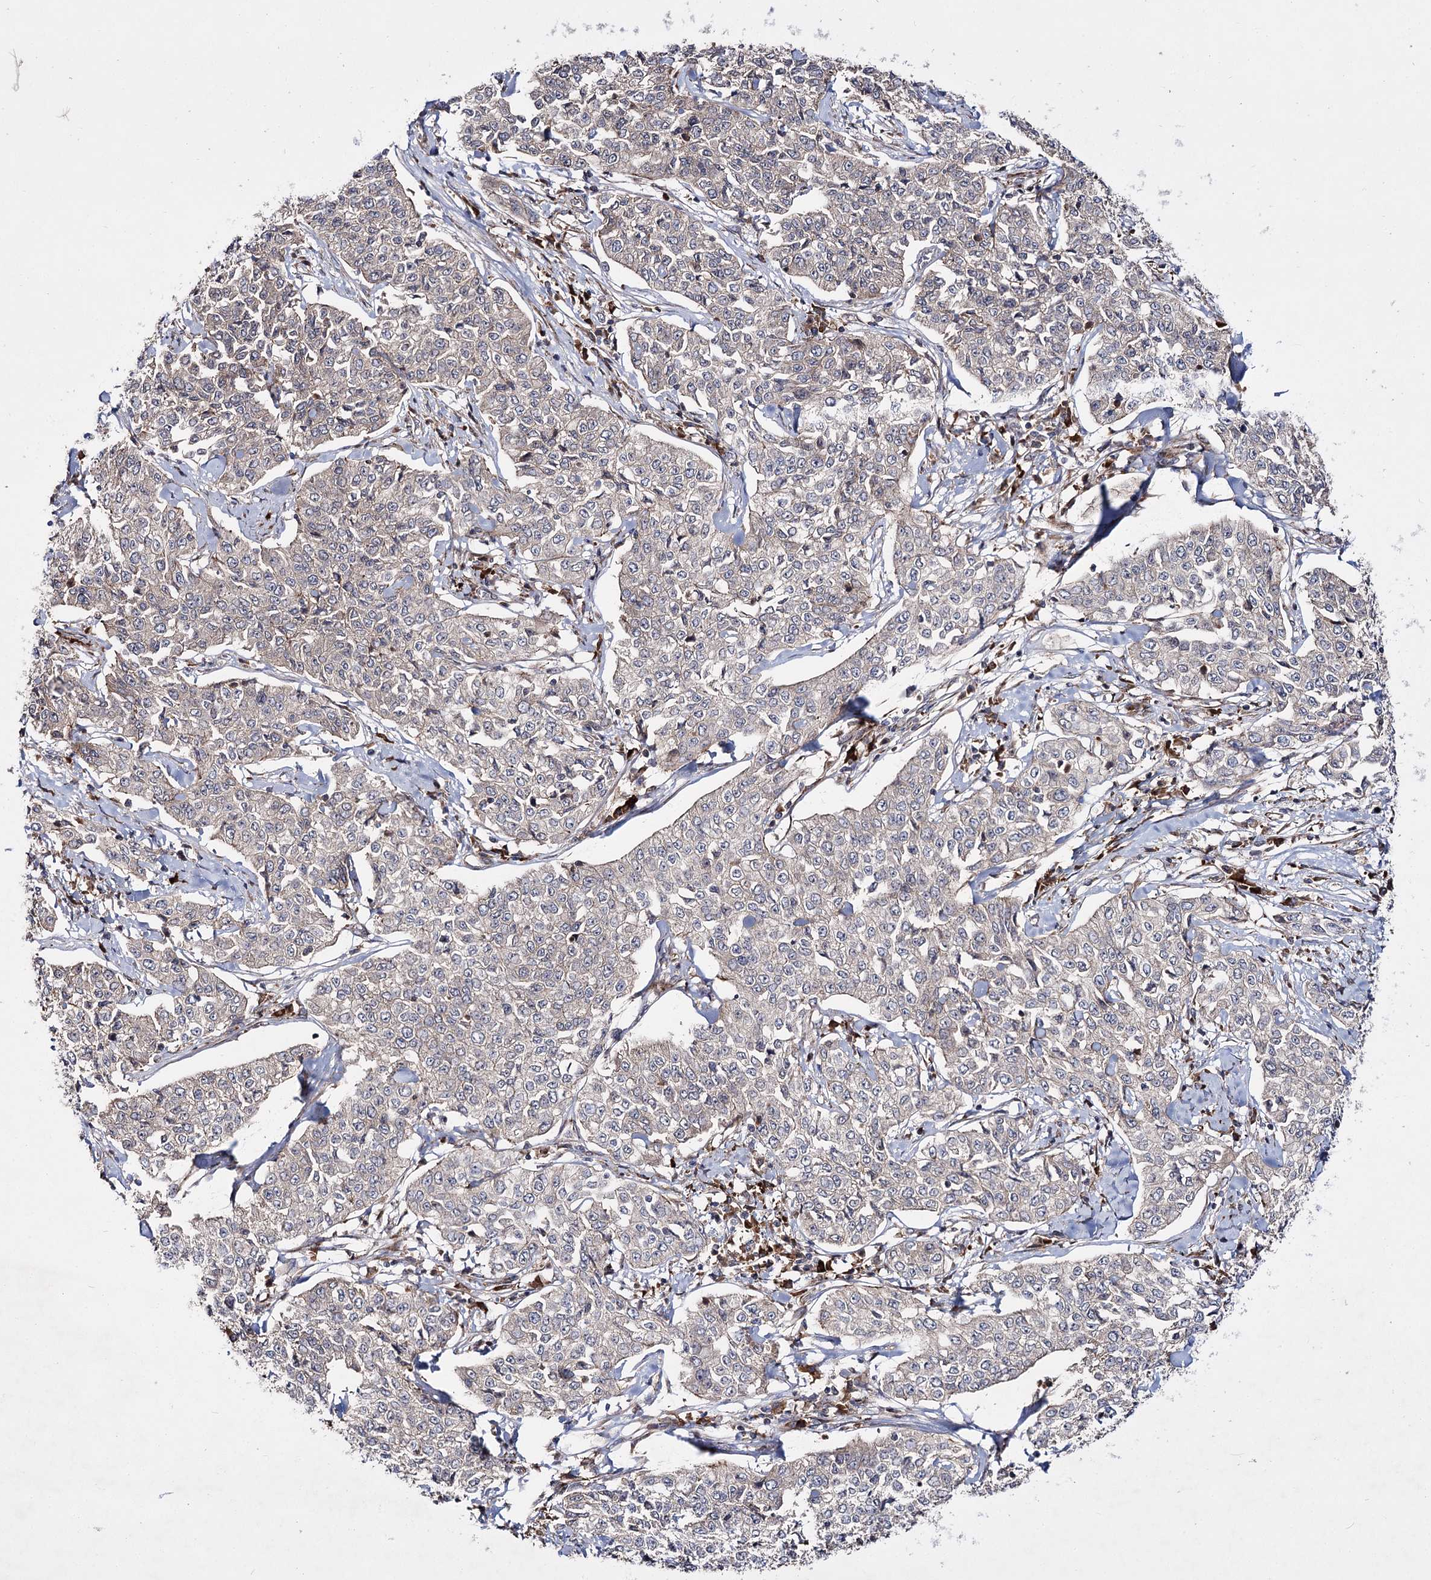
{"staining": {"intensity": "negative", "quantity": "none", "location": "none"}, "tissue": "cervical cancer", "cell_type": "Tumor cells", "image_type": "cancer", "snomed": [{"axis": "morphology", "description": "Squamous cell carcinoma, NOS"}, {"axis": "topography", "description": "Cervix"}], "caption": "The immunohistochemistry histopathology image has no significant positivity in tumor cells of cervical cancer (squamous cell carcinoma) tissue.", "gene": "HECTD2", "patient": {"sex": "female", "age": 35}}